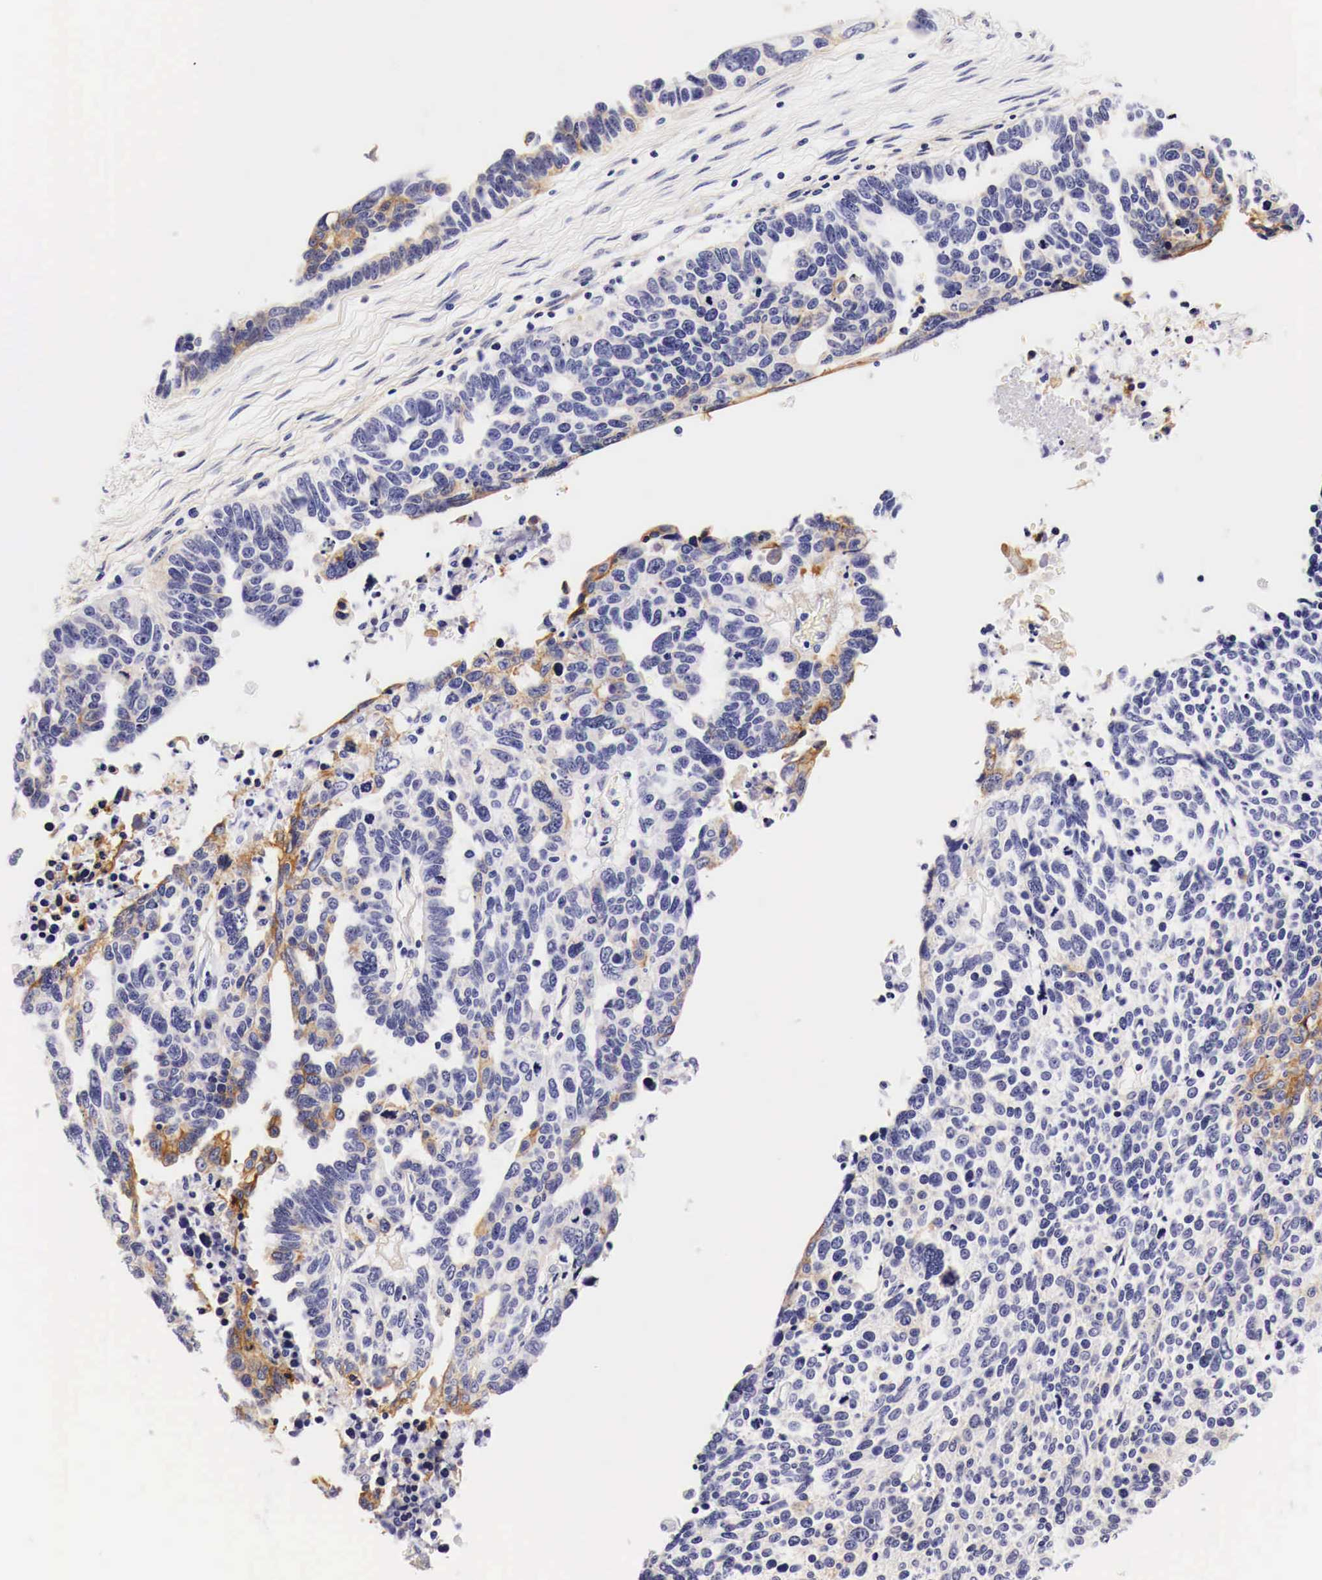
{"staining": {"intensity": "moderate", "quantity": "<25%", "location": "cytoplasmic/membranous"}, "tissue": "ovarian cancer", "cell_type": "Tumor cells", "image_type": "cancer", "snomed": [{"axis": "morphology", "description": "Carcinoma, endometroid"}, {"axis": "morphology", "description": "Cystadenocarcinoma, serous, NOS"}, {"axis": "topography", "description": "Ovary"}], "caption": "This is an image of IHC staining of ovarian cancer (endometroid carcinoma), which shows moderate positivity in the cytoplasmic/membranous of tumor cells.", "gene": "EGFR", "patient": {"sex": "female", "age": 45}}